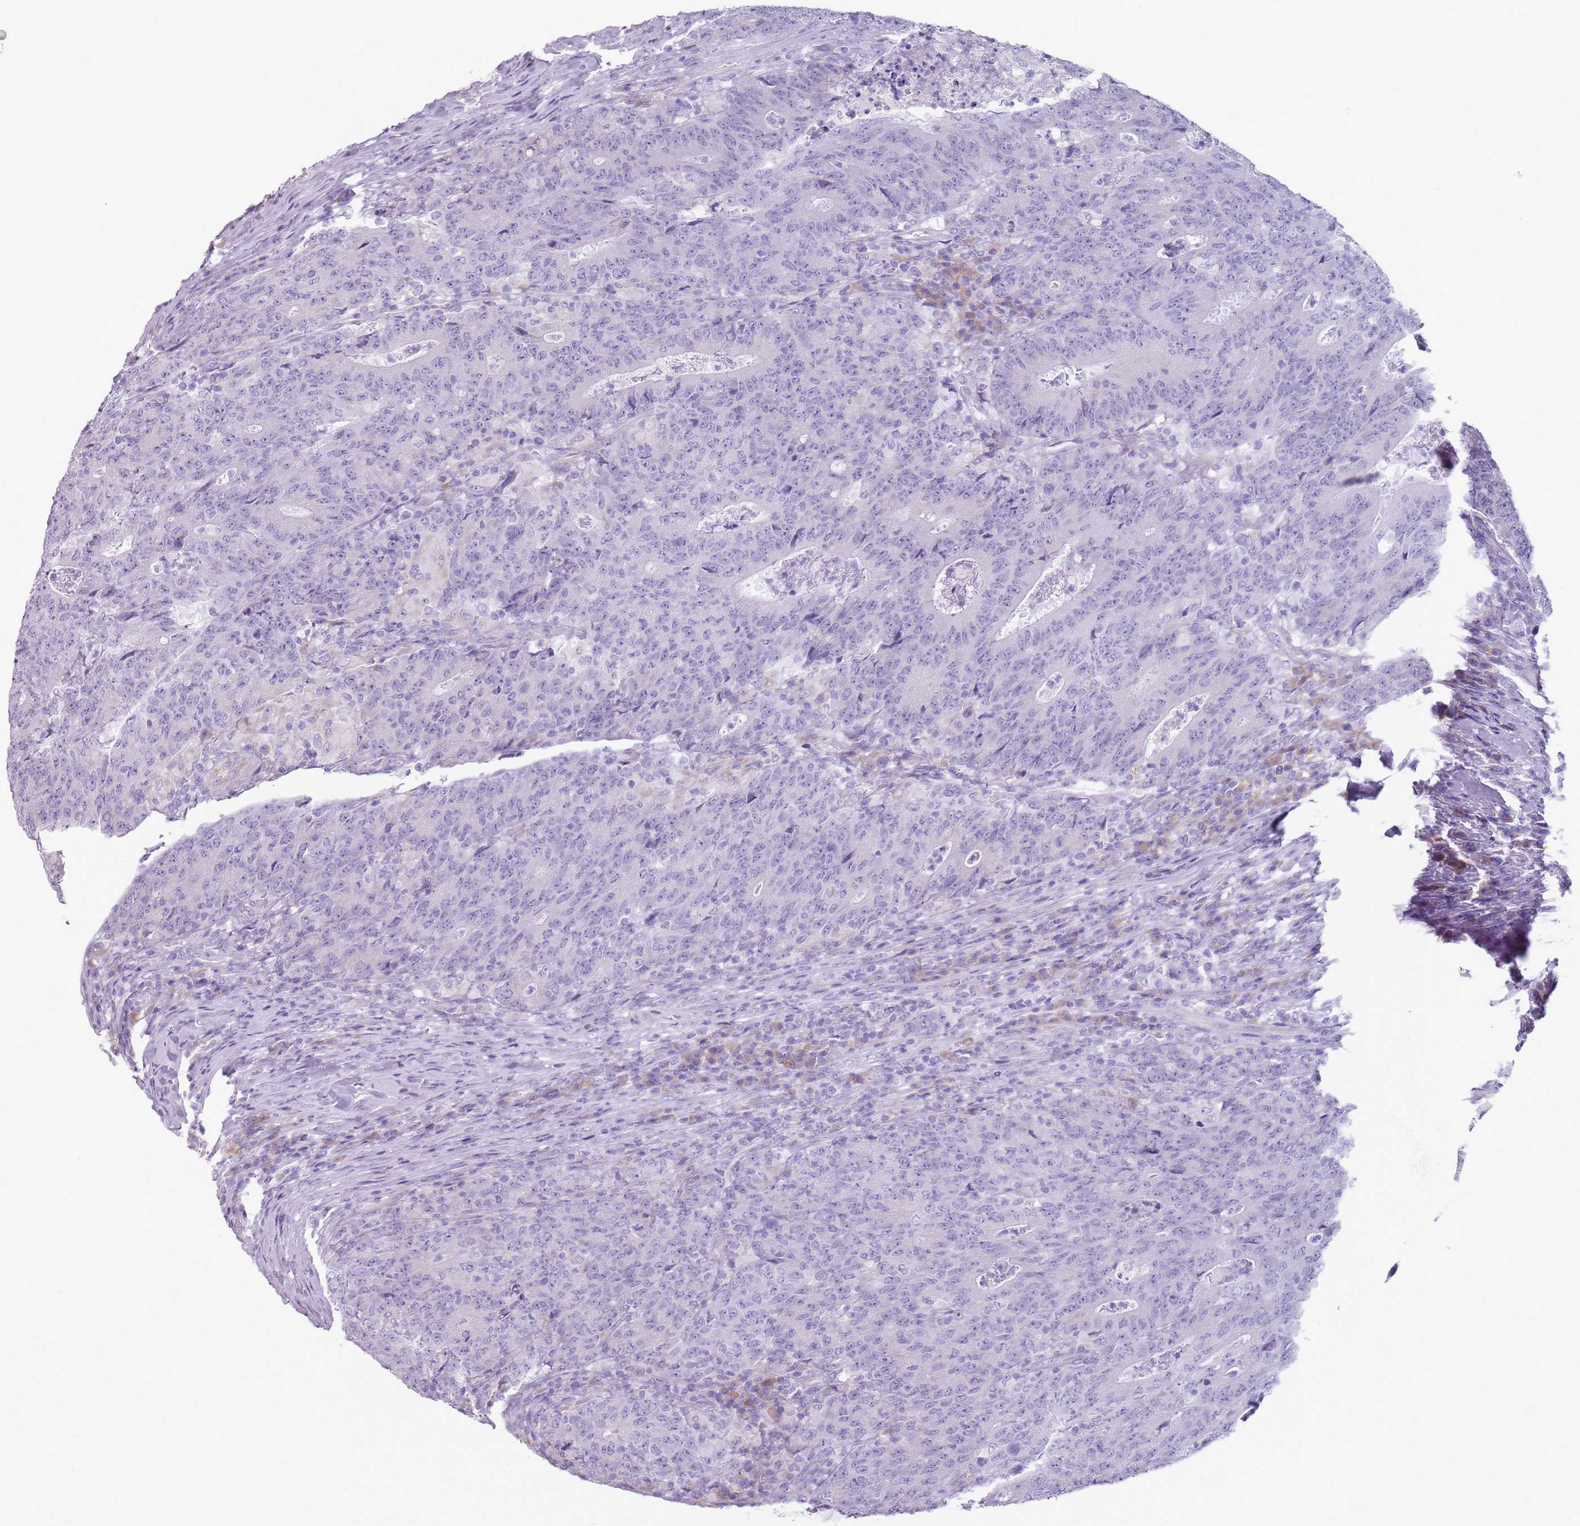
{"staining": {"intensity": "negative", "quantity": "none", "location": "none"}, "tissue": "colorectal cancer", "cell_type": "Tumor cells", "image_type": "cancer", "snomed": [{"axis": "morphology", "description": "Adenocarcinoma, NOS"}, {"axis": "topography", "description": "Colon"}], "caption": "This is an immunohistochemistry (IHC) micrograph of colorectal cancer (adenocarcinoma). There is no positivity in tumor cells.", "gene": "HYOU1", "patient": {"sex": "female", "age": 75}}